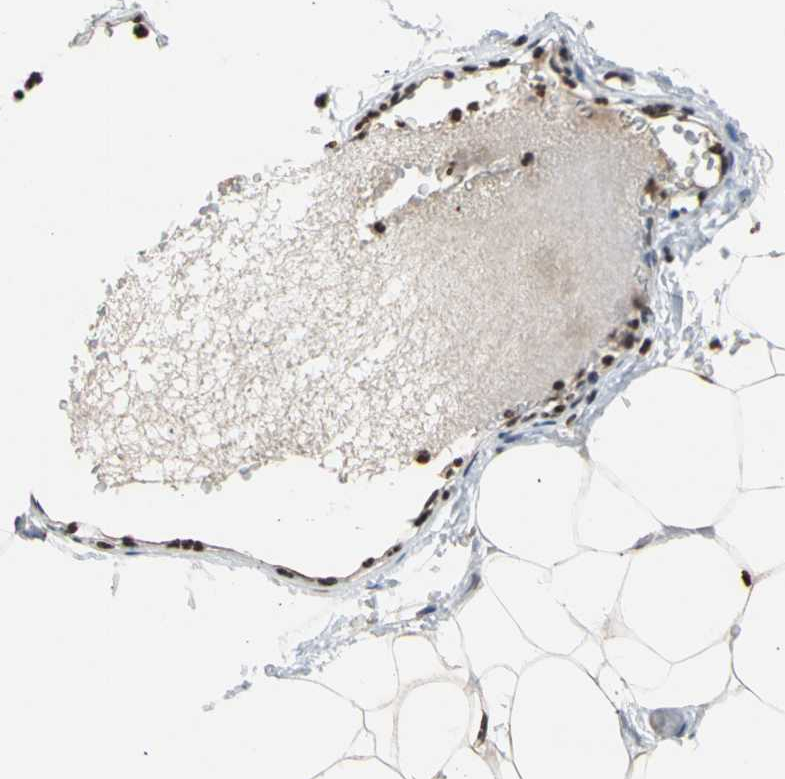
{"staining": {"intensity": "moderate", "quantity": "25%-75%", "location": "nuclear"}, "tissue": "adipose tissue", "cell_type": "Adipocytes", "image_type": "normal", "snomed": [{"axis": "morphology", "description": "Normal tissue, NOS"}, {"axis": "topography", "description": "Breast"}, {"axis": "topography", "description": "Adipose tissue"}], "caption": "Human adipose tissue stained with a protein marker exhibits moderate staining in adipocytes.", "gene": "GPX4", "patient": {"sex": "female", "age": 25}}